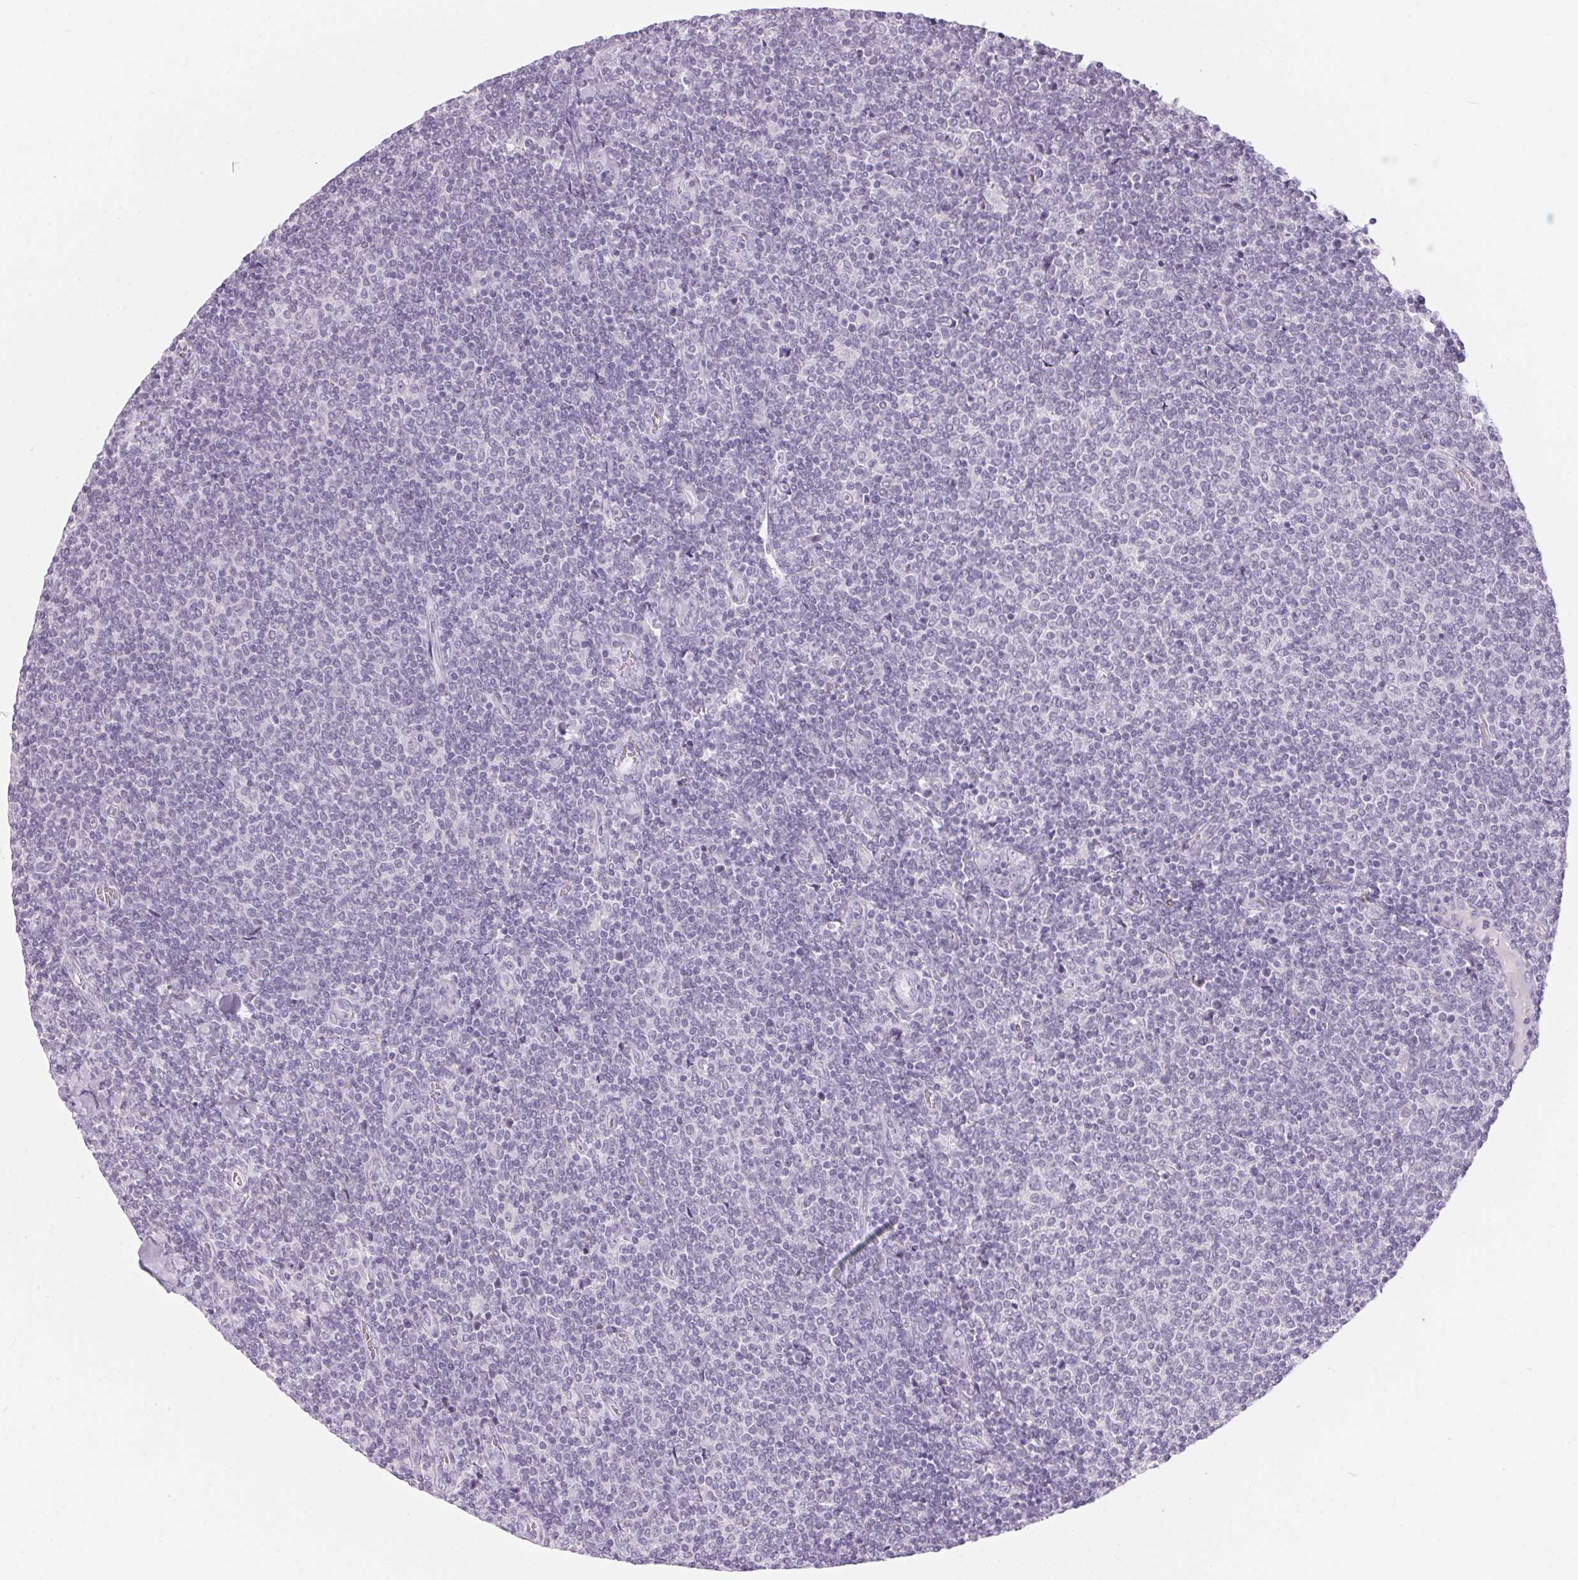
{"staining": {"intensity": "negative", "quantity": "none", "location": "none"}, "tissue": "lymphoma", "cell_type": "Tumor cells", "image_type": "cancer", "snomed": [{"axis": "morphology", "description": "Malignant lymphoma, non-Hodgkin's type, Low grade"}, {"axis": "topography", "description": "Lymph node"}], "caption": "Immunohistochemistry photomicrograph of low-grade malignant lymphoma, non-Hodgkin's type stained for a protein (brown), which displays no staining in tumor cells.", "gene": "CADPS", "patient": {"sex": "male", "age": 52}}